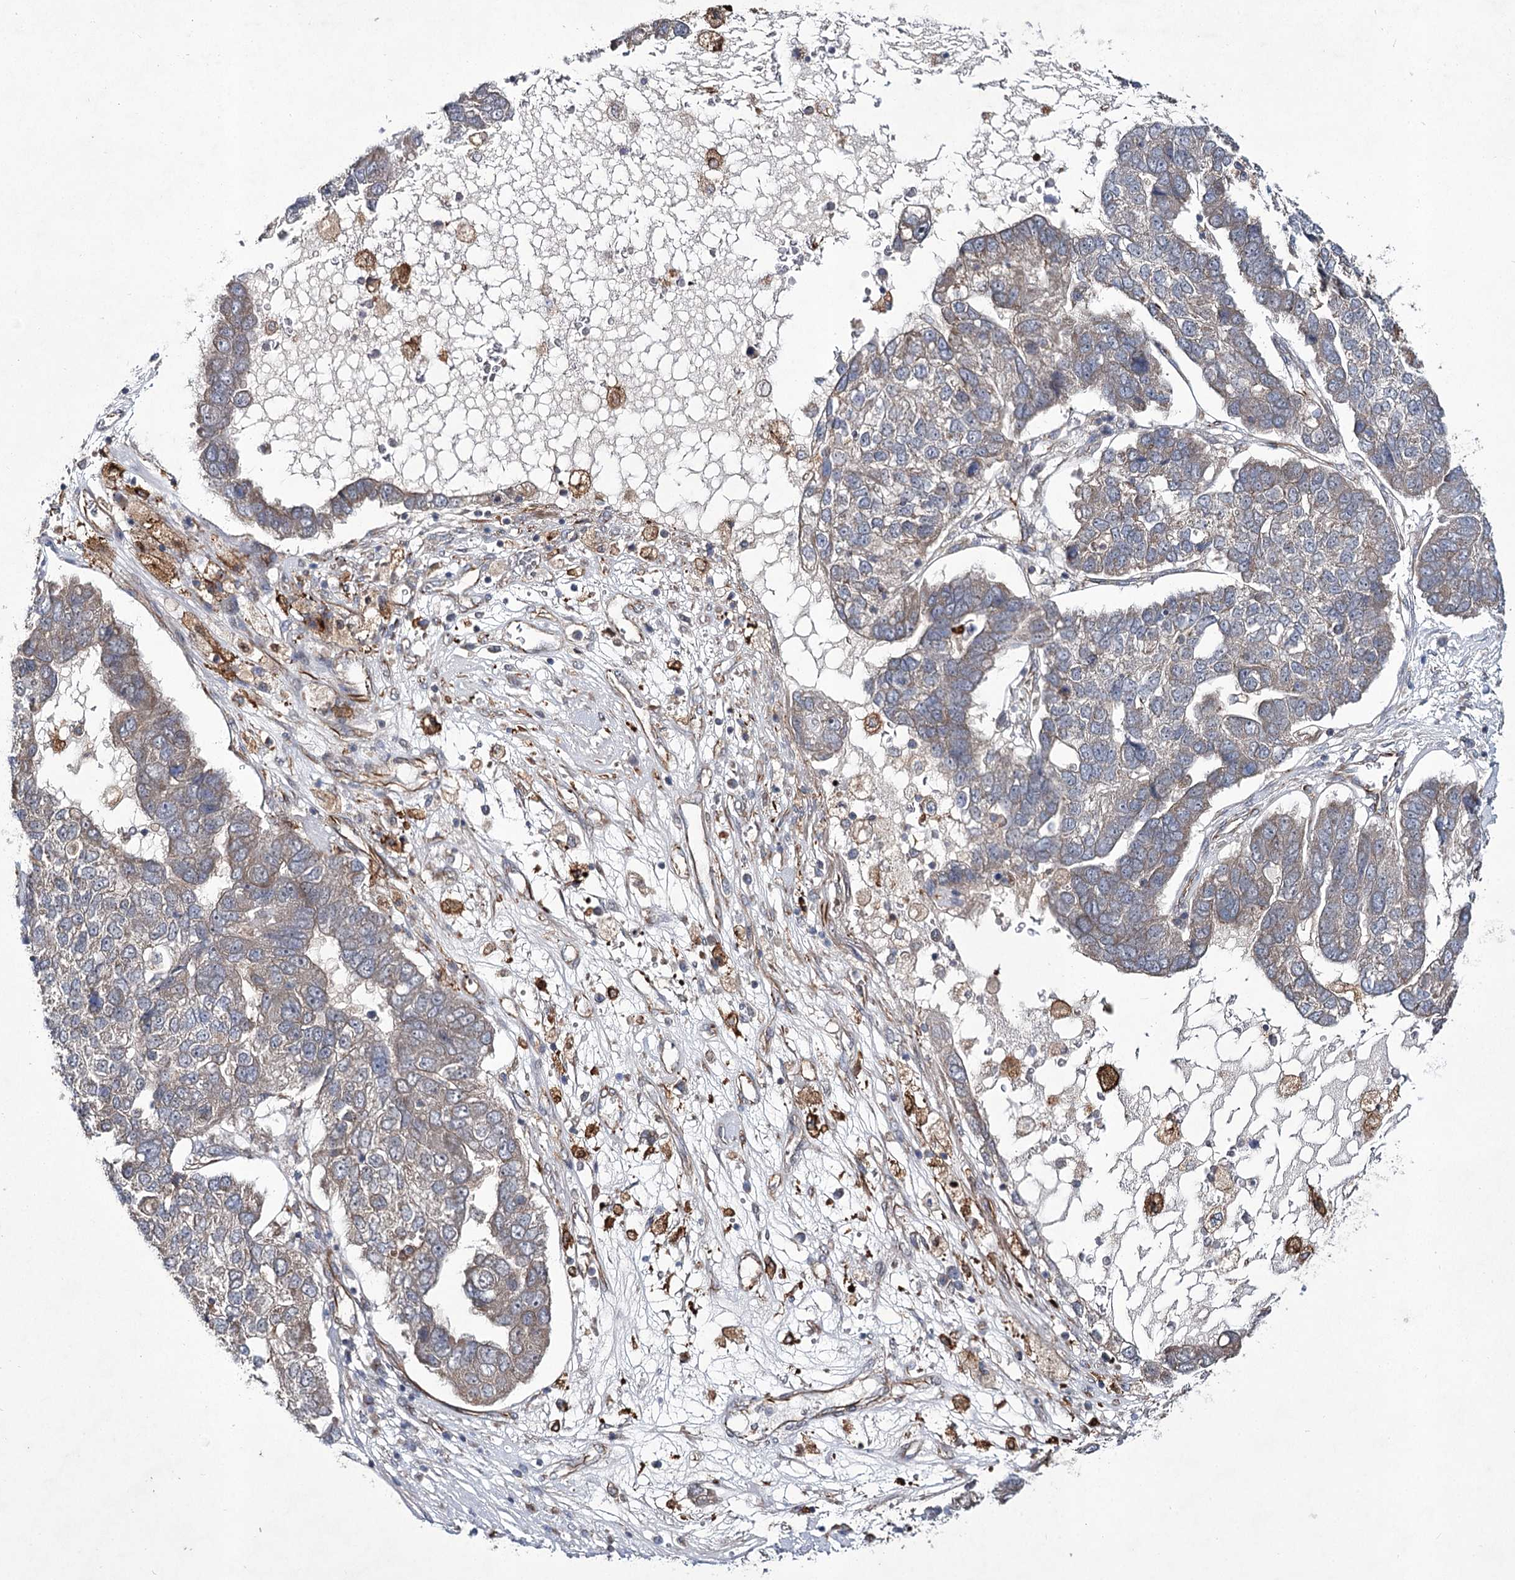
{"staining": {"intensity": "weak", "quantity": "<25%", "location": "cytoplasmic/membranous"}, "tissue": "pancreatic cancer", "cell_type": "Tumor cells", "image_type": "cancer", "snomed": [{"axis": "morphology", "description": "Adenocarcinoma, NOS"}, {"axis": "topography", "description": "Pancreas"}], "caption": "The image reveals no significant staining in tumor cells of pancreatic adenocarcinoma.", "gene": "DPEP2", "patient": {"sex": "female", "age": 61}}